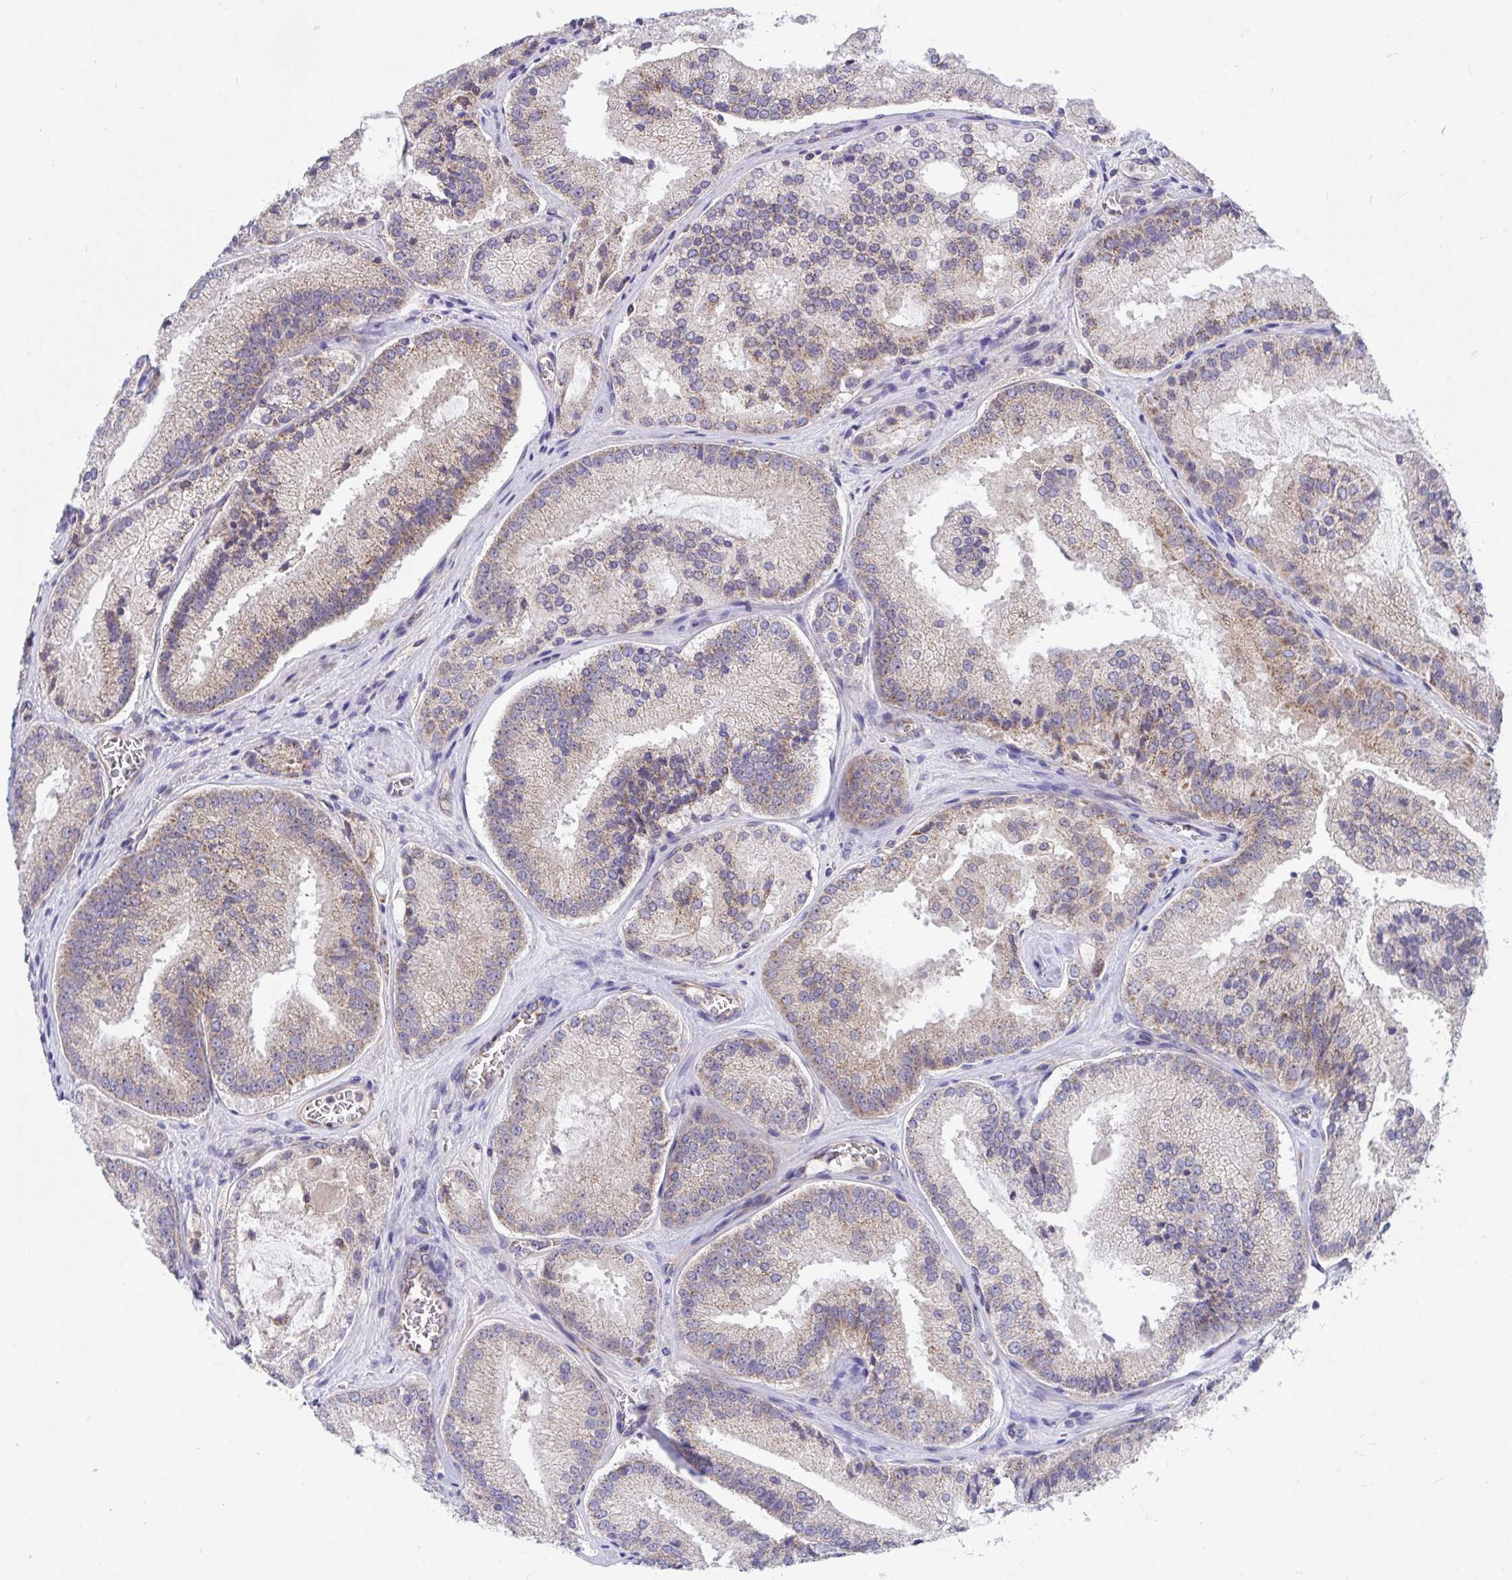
{"staining": {"intensity": "weak", "quantity": ">75%", "location": "cytoplasmic/membranous"}, "tissue": "prostate cancer", "cell_type": "Tumor cells", "image_type": "cancer", "snomed": [{"axis": "morphology", "description": "Adenocarcinoma, High grade"}, {"axis": "topography", "description": "Prostate"}], "caption": "Immunohistochemistry (IHC) histopathology image of prostate adenocarcinoma (high-grade) stained for a protein (brown), which reveals low levels of weak cytoplasmic/membranous expression in approximately >75% of tumor cells.", "gene": "FHIP1B", "patient": {"sex": "male", "age": 73}}